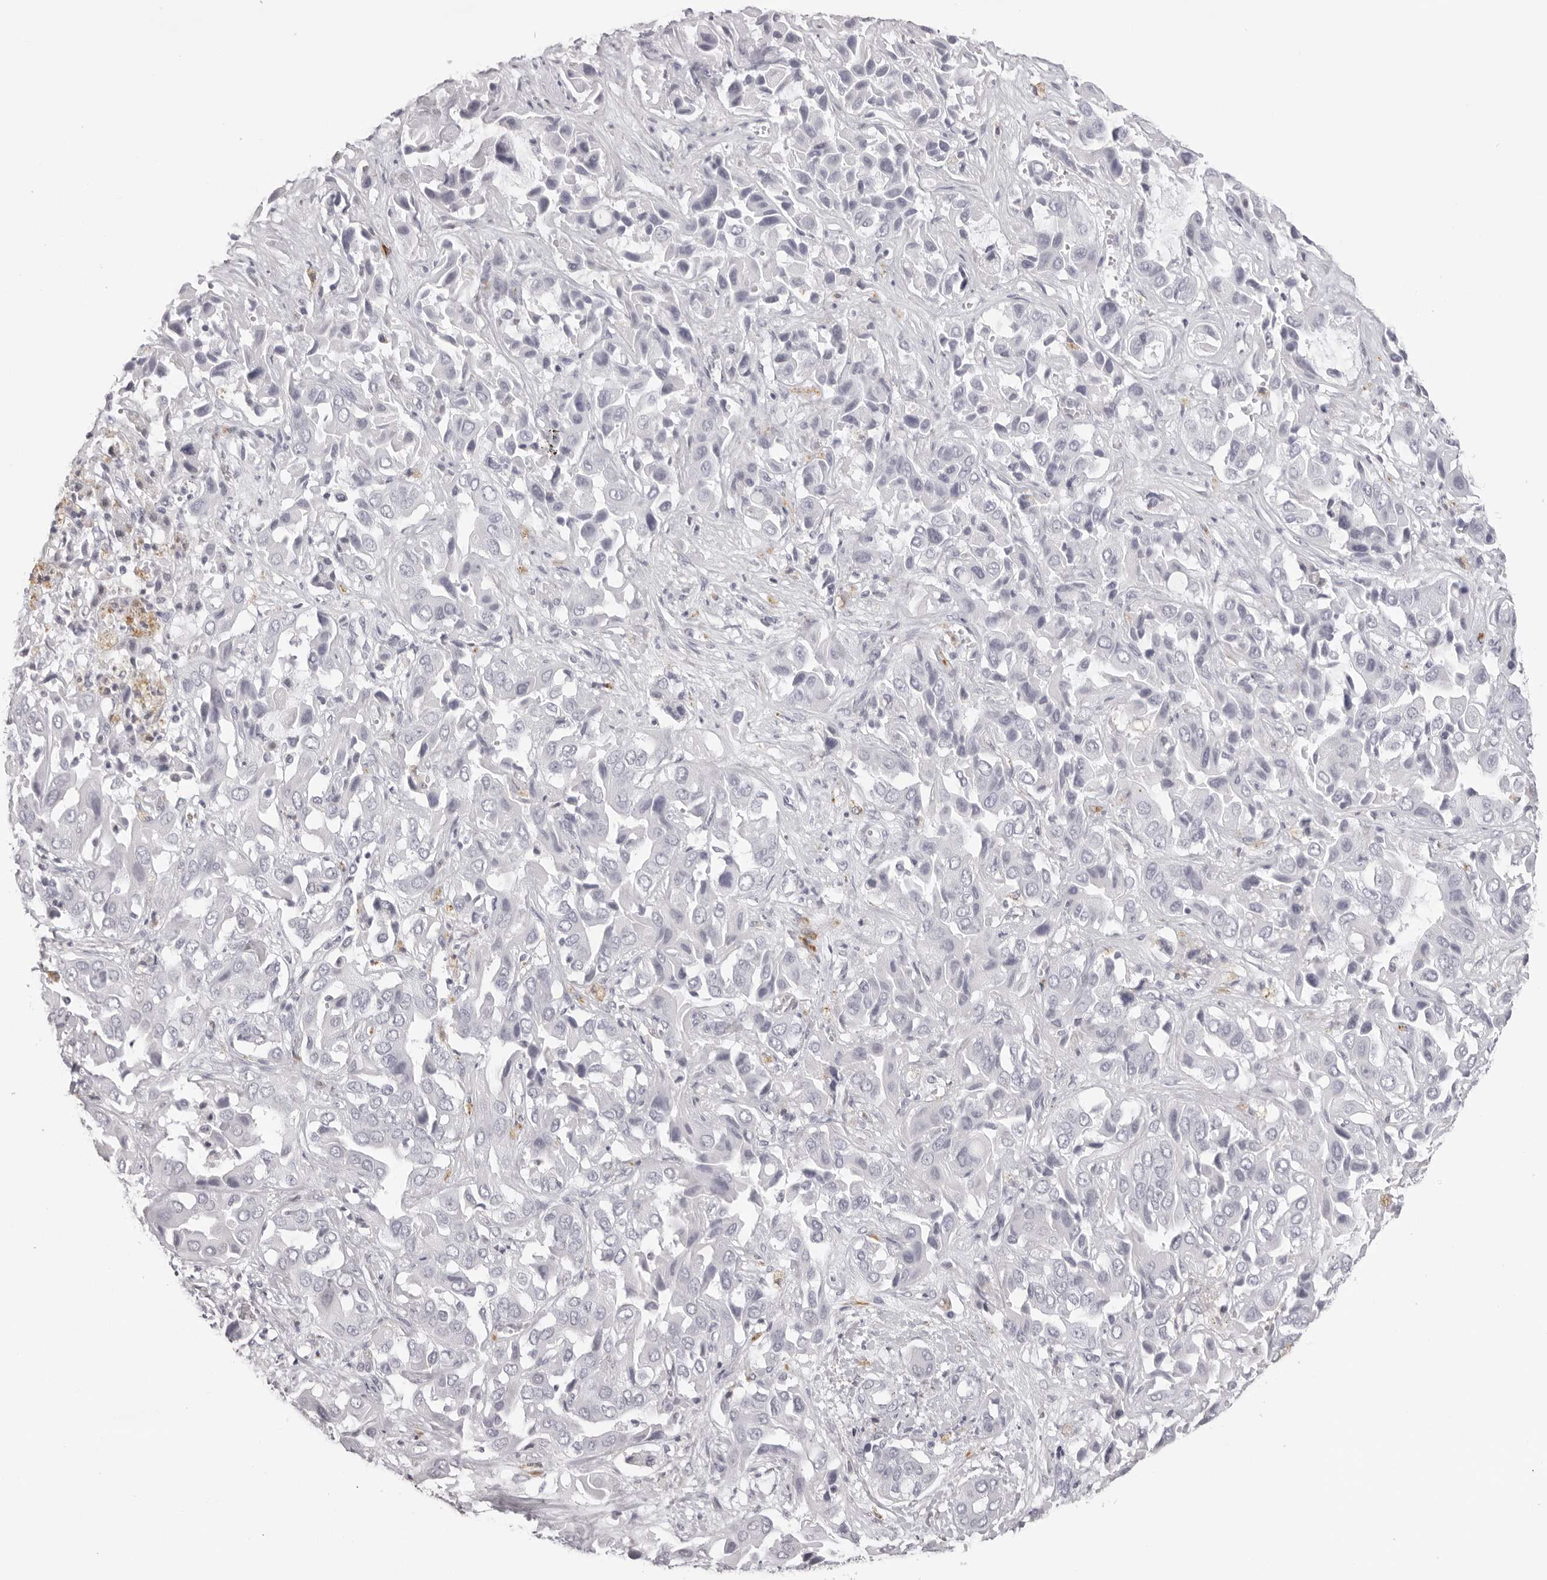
{"staining": {"intensity": "negative", "quantity": "none", "location": "none"}, "tissue": "liver cancer", "cell_type": "Tumor cells", "image_type": "cancer", "snomed": [{"axis": "morphology", "description": "Cholangiocarcinoma"}, {"axis": "topography", "description": "Liver"}], "caption": "Immunohistochemistry (IHC) histopathology image of human liver cholangiocarcinoma stained for a protein (brown), which reveals no expression in tumor cells.", "gene": "CST1", "patient": {"sex": "female", "age": 52}}